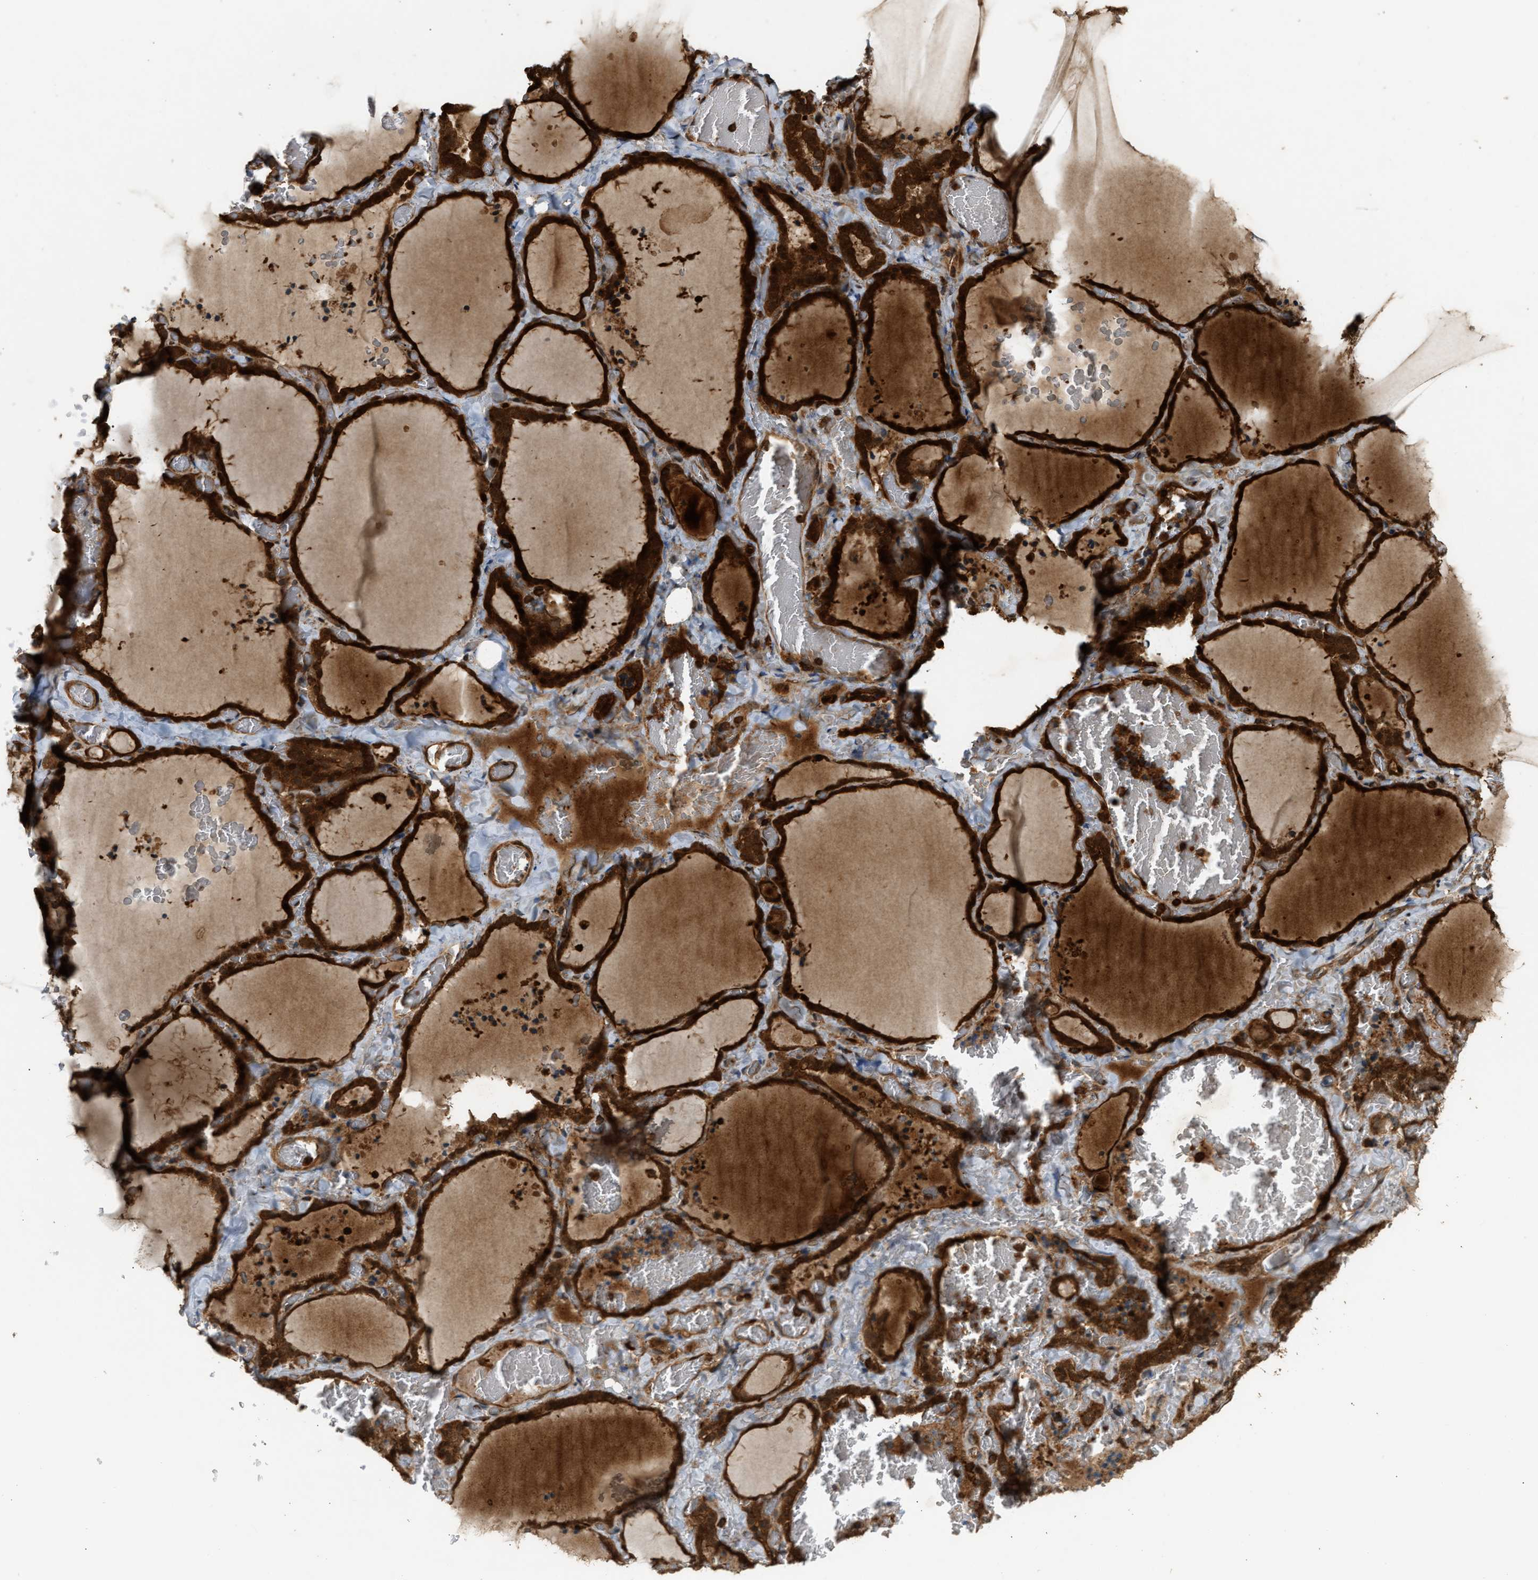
{"staining": {"intensity": "strong", "quantity": ">75%", "location": "cytoplasmic/membranous,nuclear"}, "tissue": "thyroid gland", "cell_type": "Glandular cells", "image_type": "normal", "snomed": [{"axis": "morphology", "description": "Normal tissue, NOS"}, {"axis": "topography", "description": "Thyroid gland"}], "caption": "Glandular cells display high levels of strong cytoplasmic/membranous,nuclear positivity in about >75% of cells in unremarkable human thyroid gland. The staining was performed using DAB, with brown indicating positive protein expression. Nuclei are stained blue with hematoxylin.", "gene": "ENSG00000282218", "patient": {"sex": "female", "age": 22}}